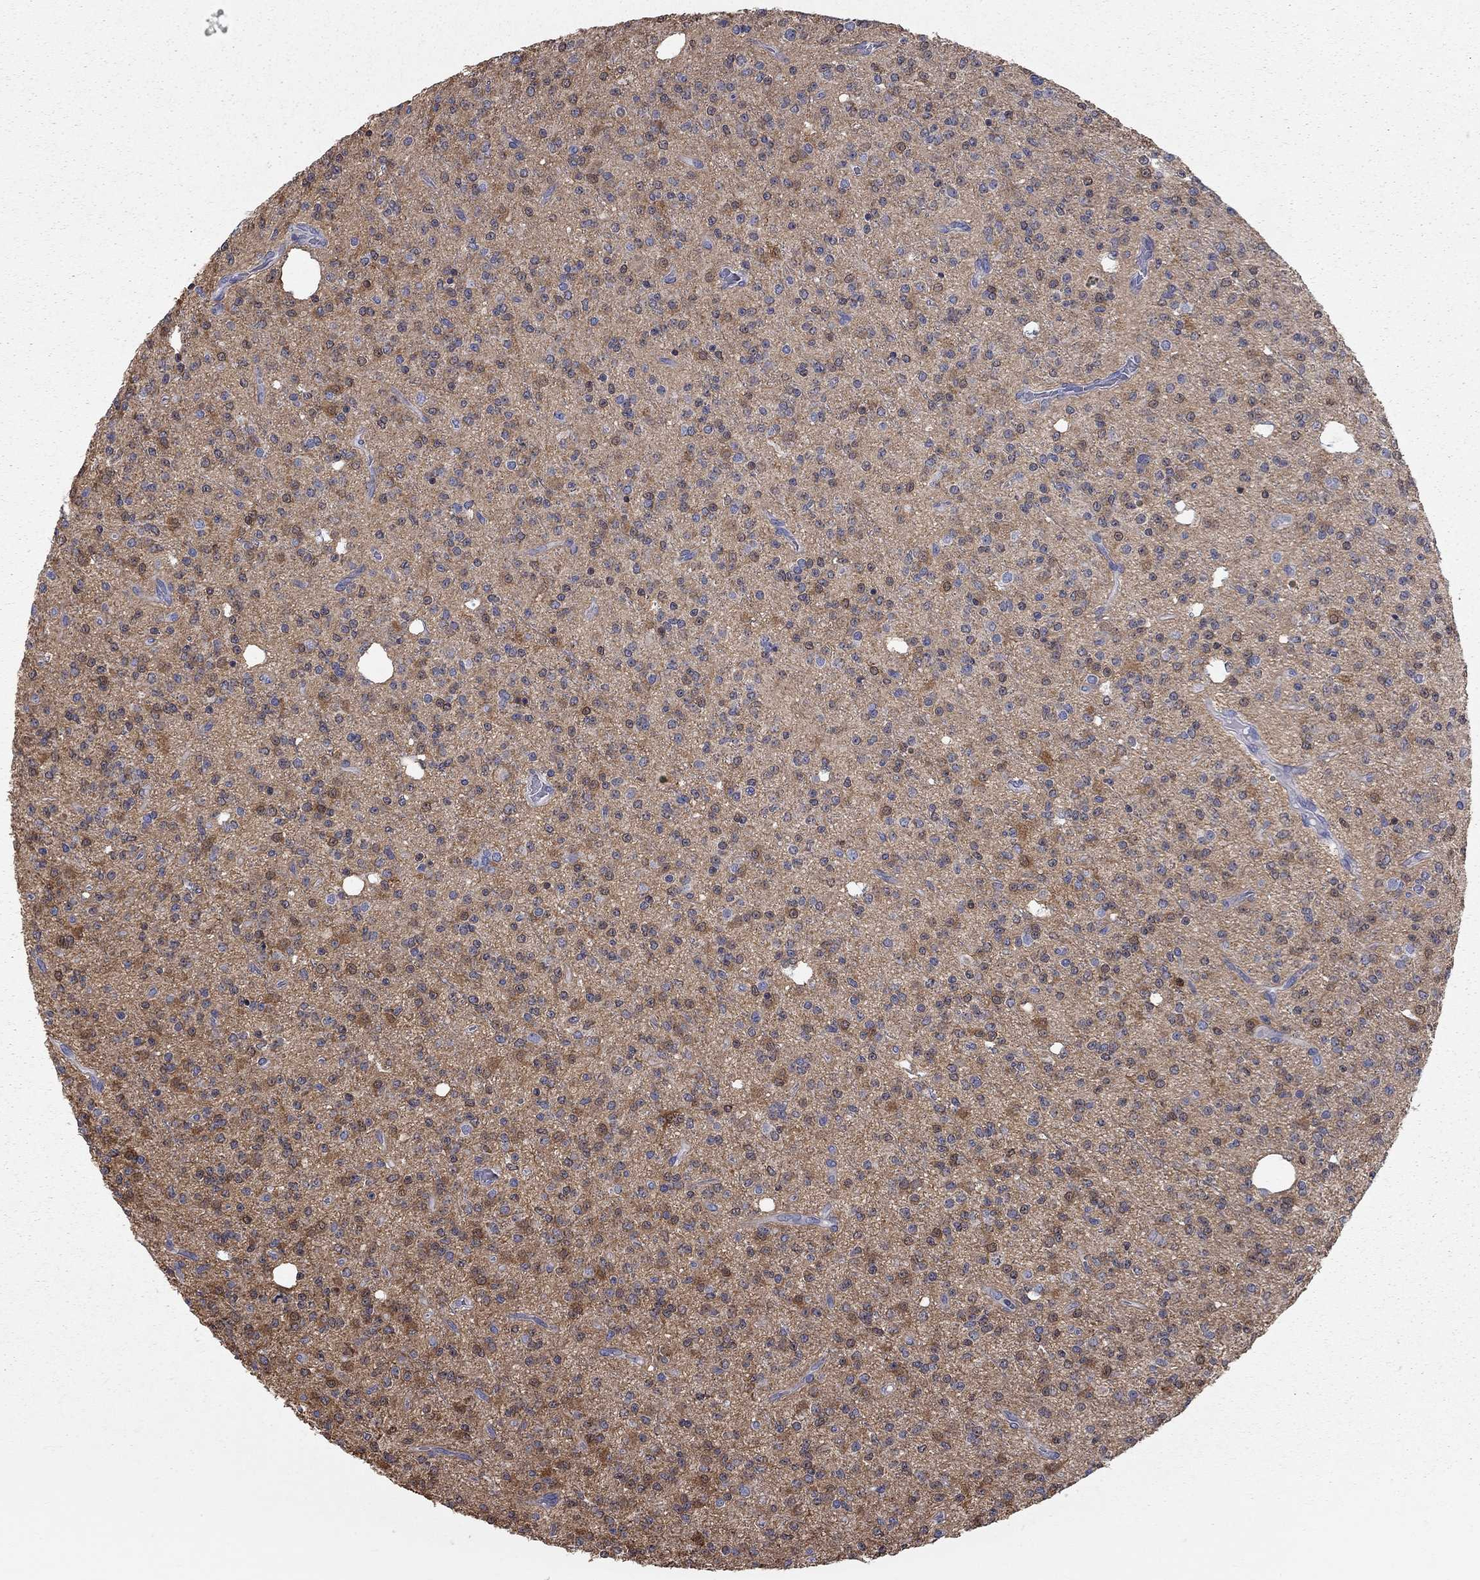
{"staining": {"intensity": "strong", "quantity": "<25%", "location": "cytoplasmic/membranous,nuclear"}, "tissue": "glioma", "cell_type": "Tumor cells", "image_type": "cancer", "snomed": [{"axis": "morphology", "description": "Glioma, malignant, Low grade"}, {"axis": "topography", "description": "Brain"}], "caption": "Malignant glioma (low-grade) stained for a protein demonstrates strong cytoplasmic/membranous and nuclear positivity in tumor cells. (Brightfield microscopy of DAB IHC at high magnification).", "gene": "CFAP161", "patient": {"sex": "male", "age": 27}}